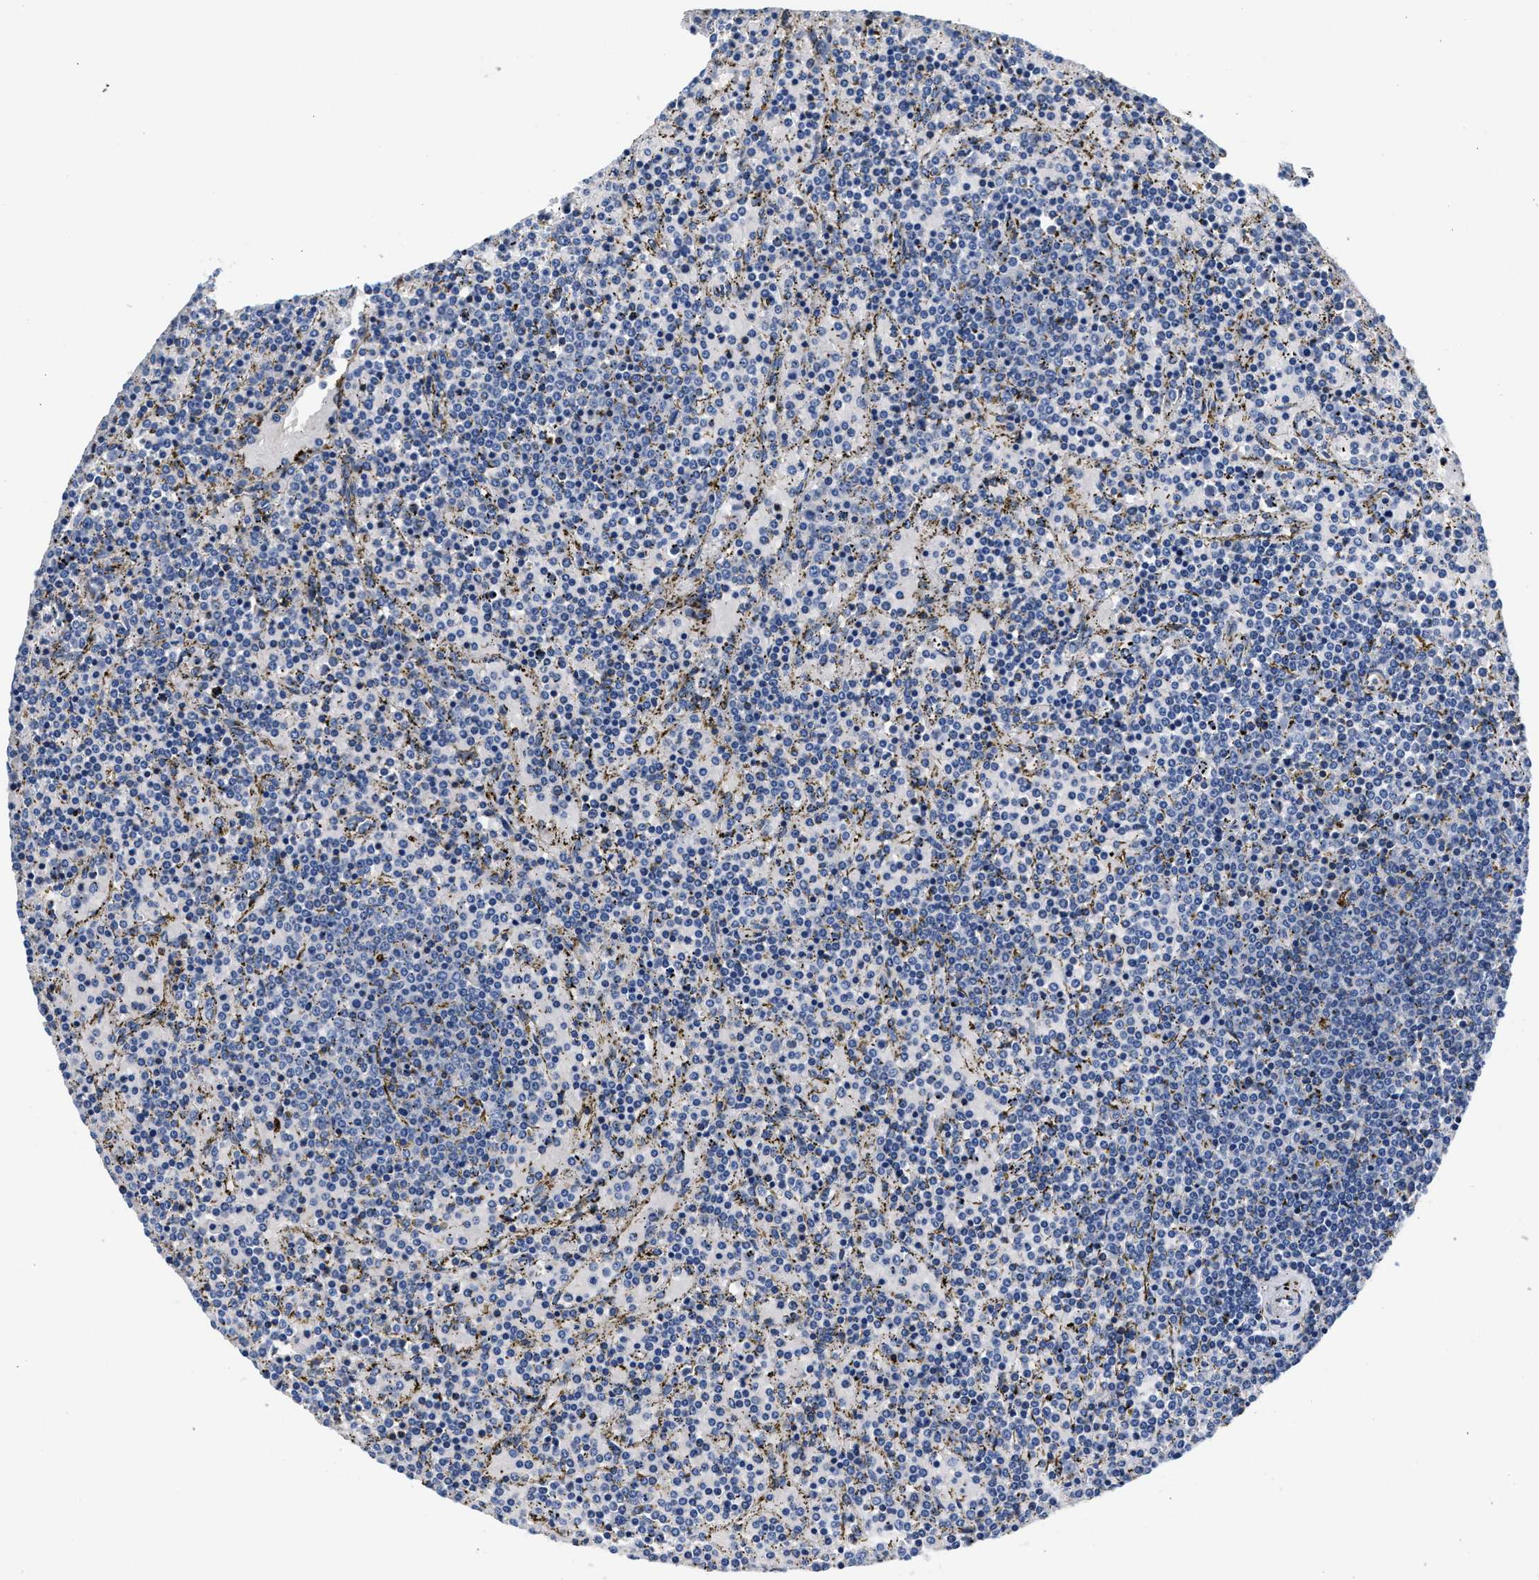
{"staining": {"intensity": "negative", "quantity": "none", "location": "none"}, "tissue": "lymphoma", "cell_type": "Tumor cells", "image_type": "cancer", "snomed": [{"axis": "morphology", "description": "Malignant lymphoma, non-Hodgkin's type, Low grade"}, {"axis": "topography", "description": "Spleen"}], "caption": "There is no significant staining in tumor cells of lymphoma. (DAB (3,3'-diaminobenzidine) IHC, high magnification).", "gene": "P2RY4", "patient": {"sex": "female", "age": 77}}